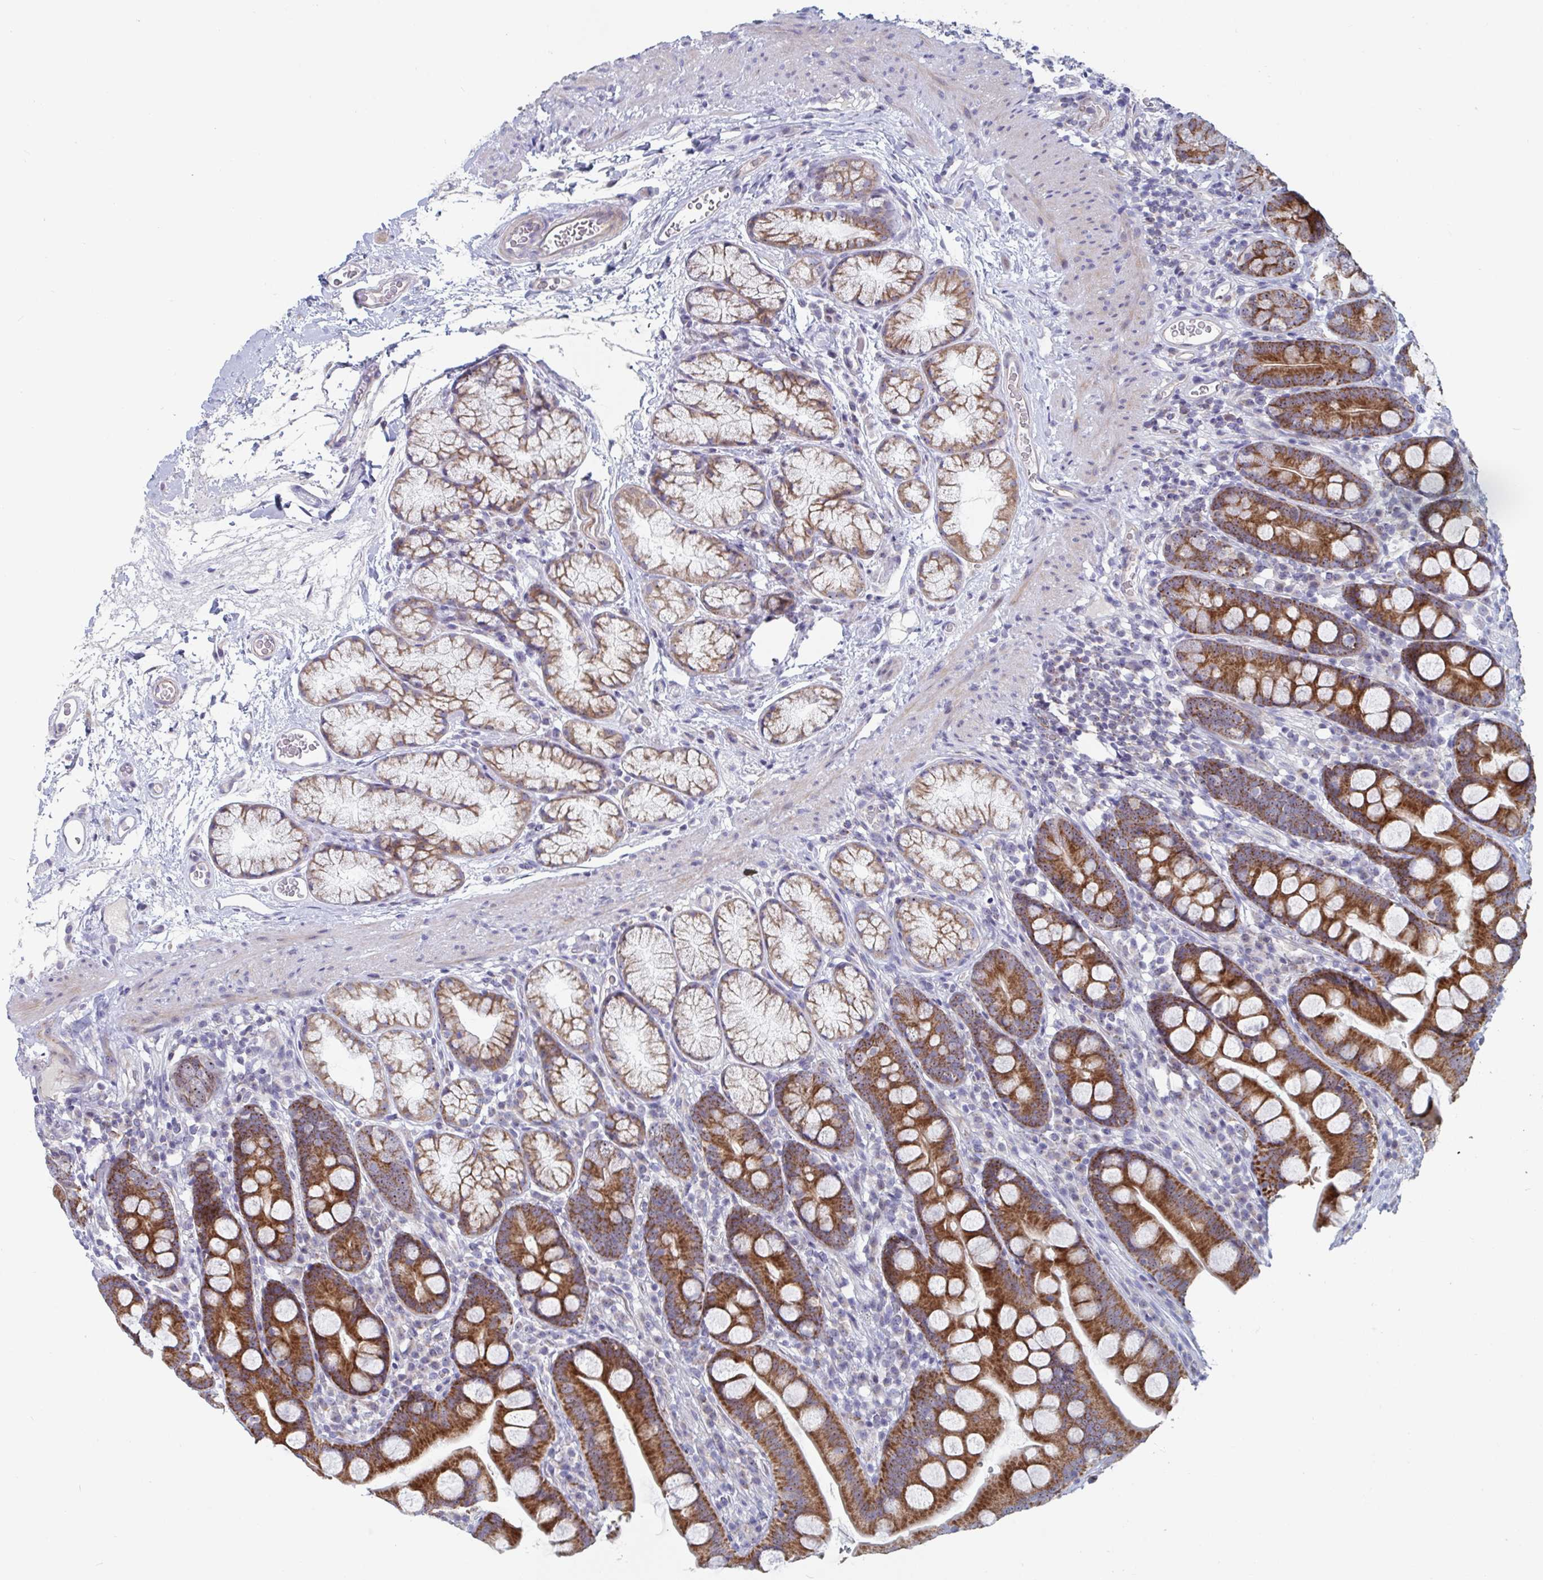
{"staining": {"intensity": "strong", "quantity": ">75%", "location": "cytoplasmic/membranous"}, "tissue": "duodenum", "cell_type": "Glandular cells", "image_type": "normal", "snomed": [{"axis": "morphology", "description": "Normal tissue, NOS"}, {"axis": "topography", "description": "Duodenum"}], "caption": "Immunohistochemical staining of normal duodenum displays high levels of strong cytoplasmic/membranous positivity in about >75% of glandular cells. (IHC, brightfield microscopy, high magnification).", "gene": "MRPL53", "patient": {"sex": "female", "age": 67}}